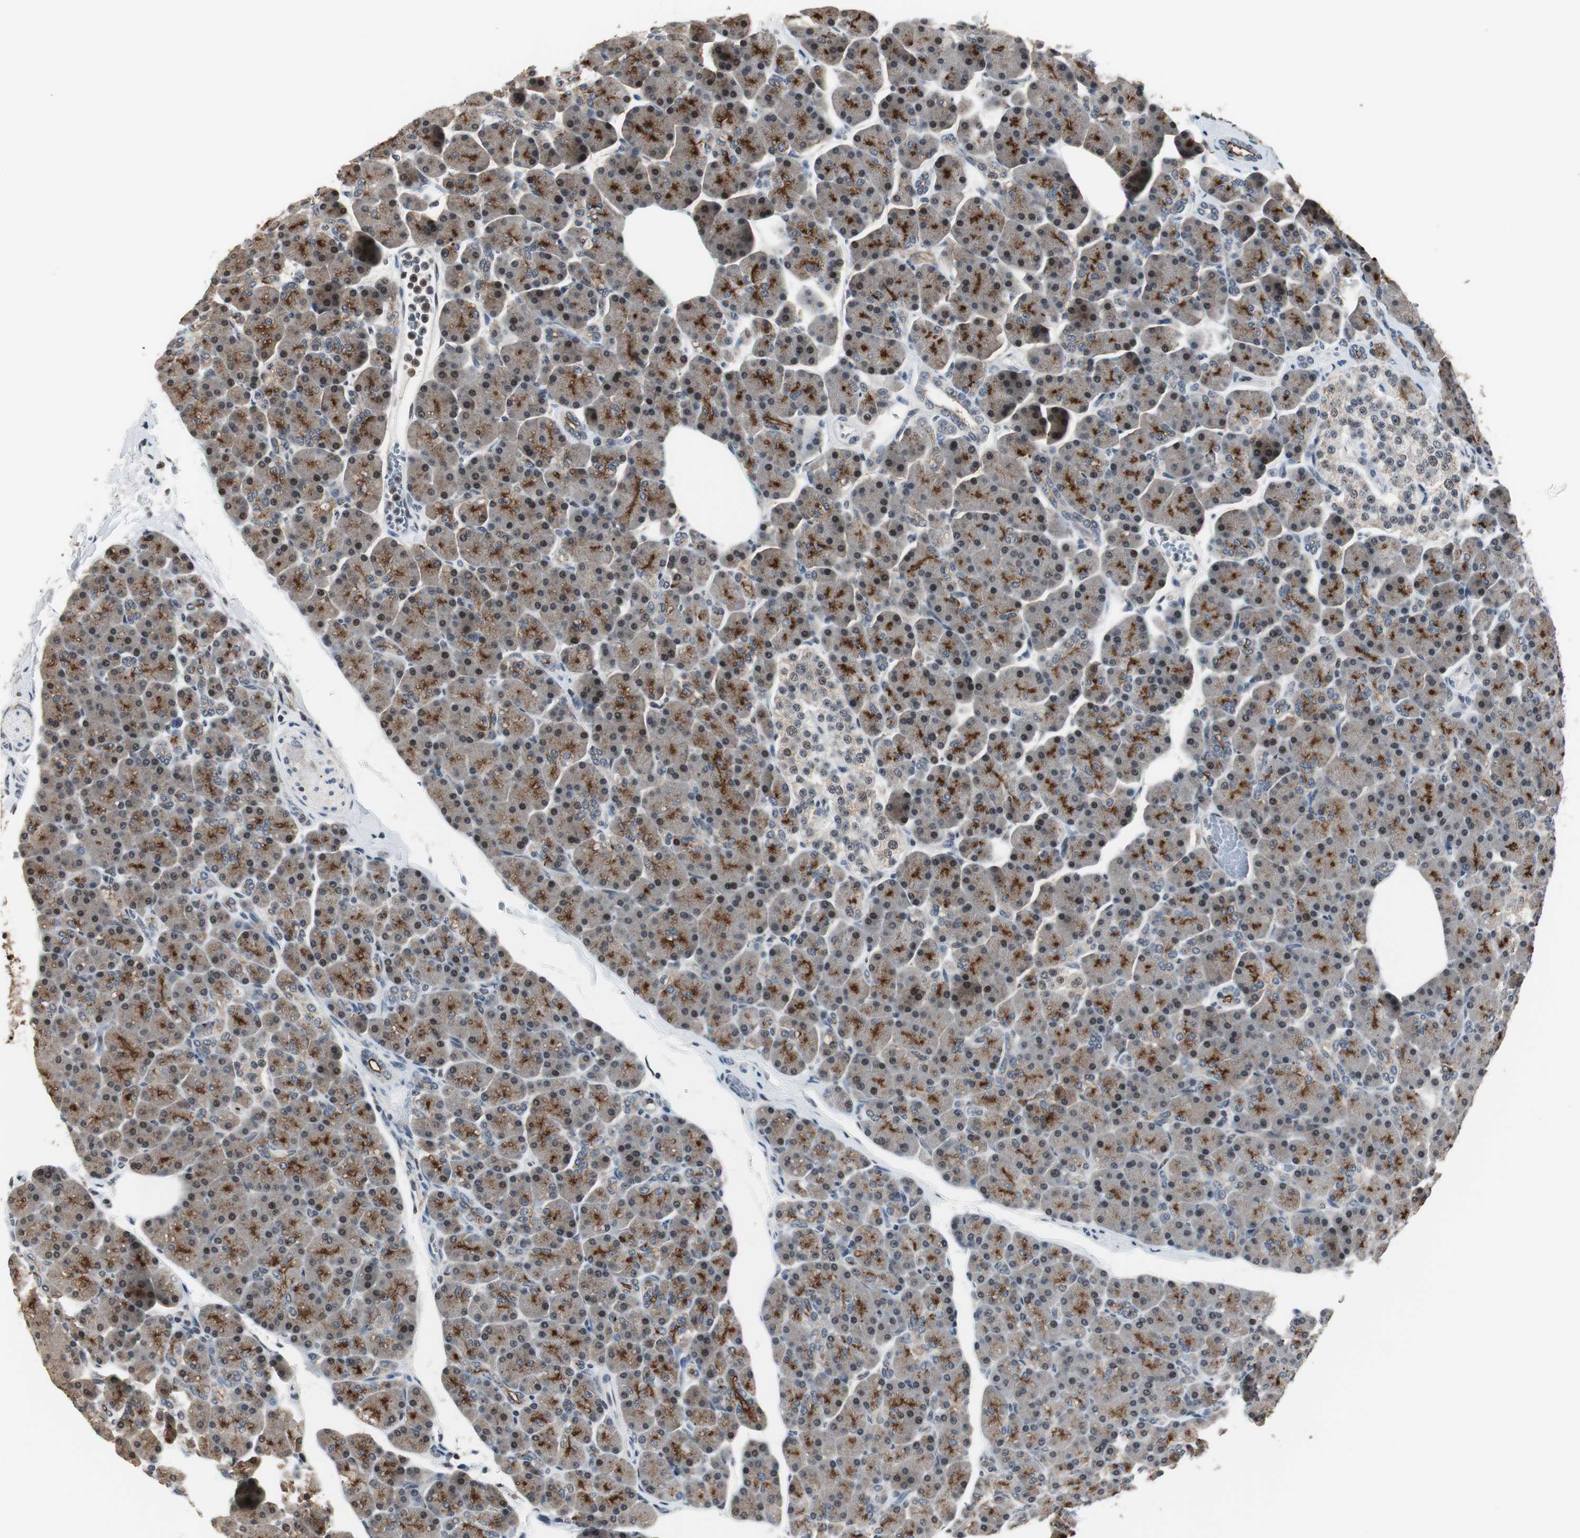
{"staining": {"intensity": "moderate", "quantity": "25%-75%", "location": "cytoplasmic/membranous"}, "tissue": "pancreas", "cell_type": "Exocrine glandular cells", "image_type": "normal", "snomed": [{"axis": "morphology", "description": "Normal tissue, NOS"}, {"axis": "topography", "description": "Pancreas"}], "caption": "Approximately 25%-75% of exocrine glandular cells in normal human pancreas exhibit moderate cytoplasmic/membranous protein staining as visualized by brown immunohistochemical staining.", "gene": "MKX", "patient": {"sex": "female", "age": 43}}